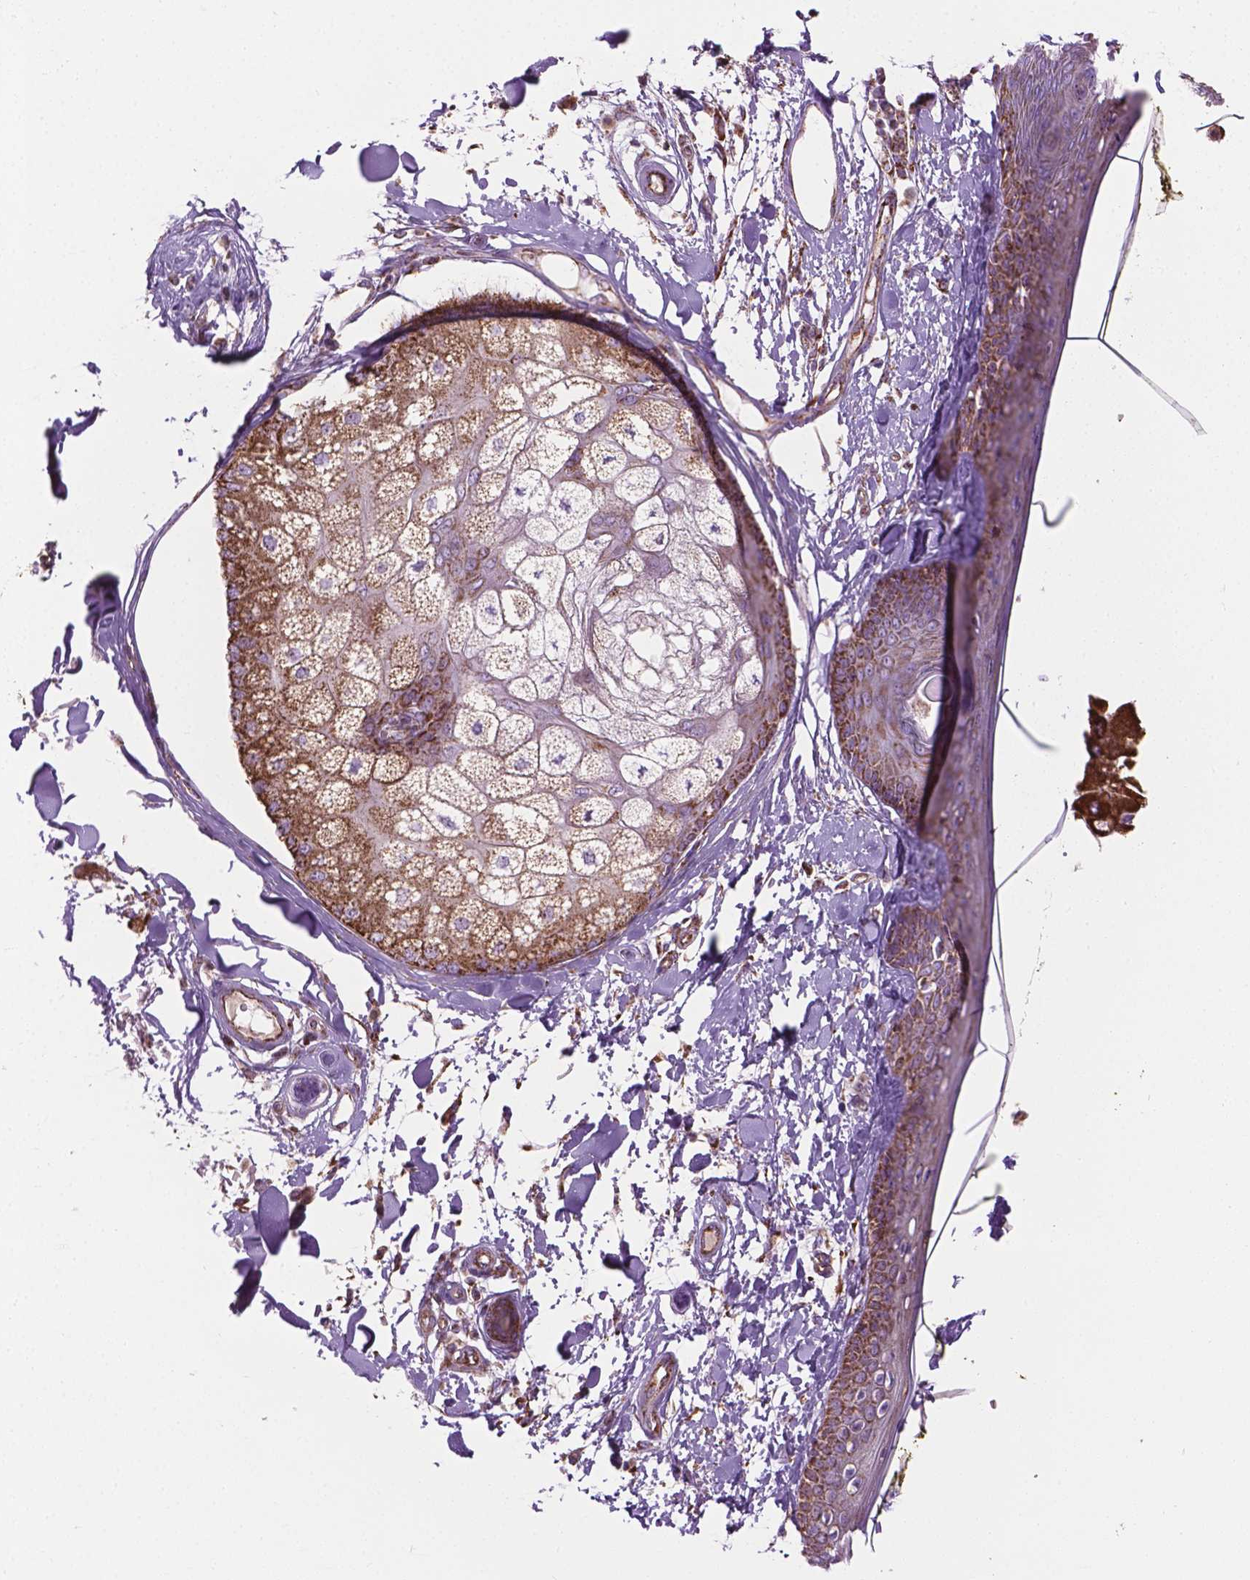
{"staining": {"intensity": "strong", "quantity": ">75%", "location": "cytoplasmic/membranous"}, "tissue": "skin", "cell_type": "Fibroblasts", "image_type": "normal", "snomed": [{"axis": "morphology", "description": "Normal tissue, NOS"}, {"axis": "topography", "description": "Skin"}], "caption": "Brown immunohistochemical staining in unremarkable human skin reveals strong cytoplasmic/membranous expression in approximately >75% of fibroblasts.", "gene": "PIBF1", "patient": {"sex": "male", "age": 76}}